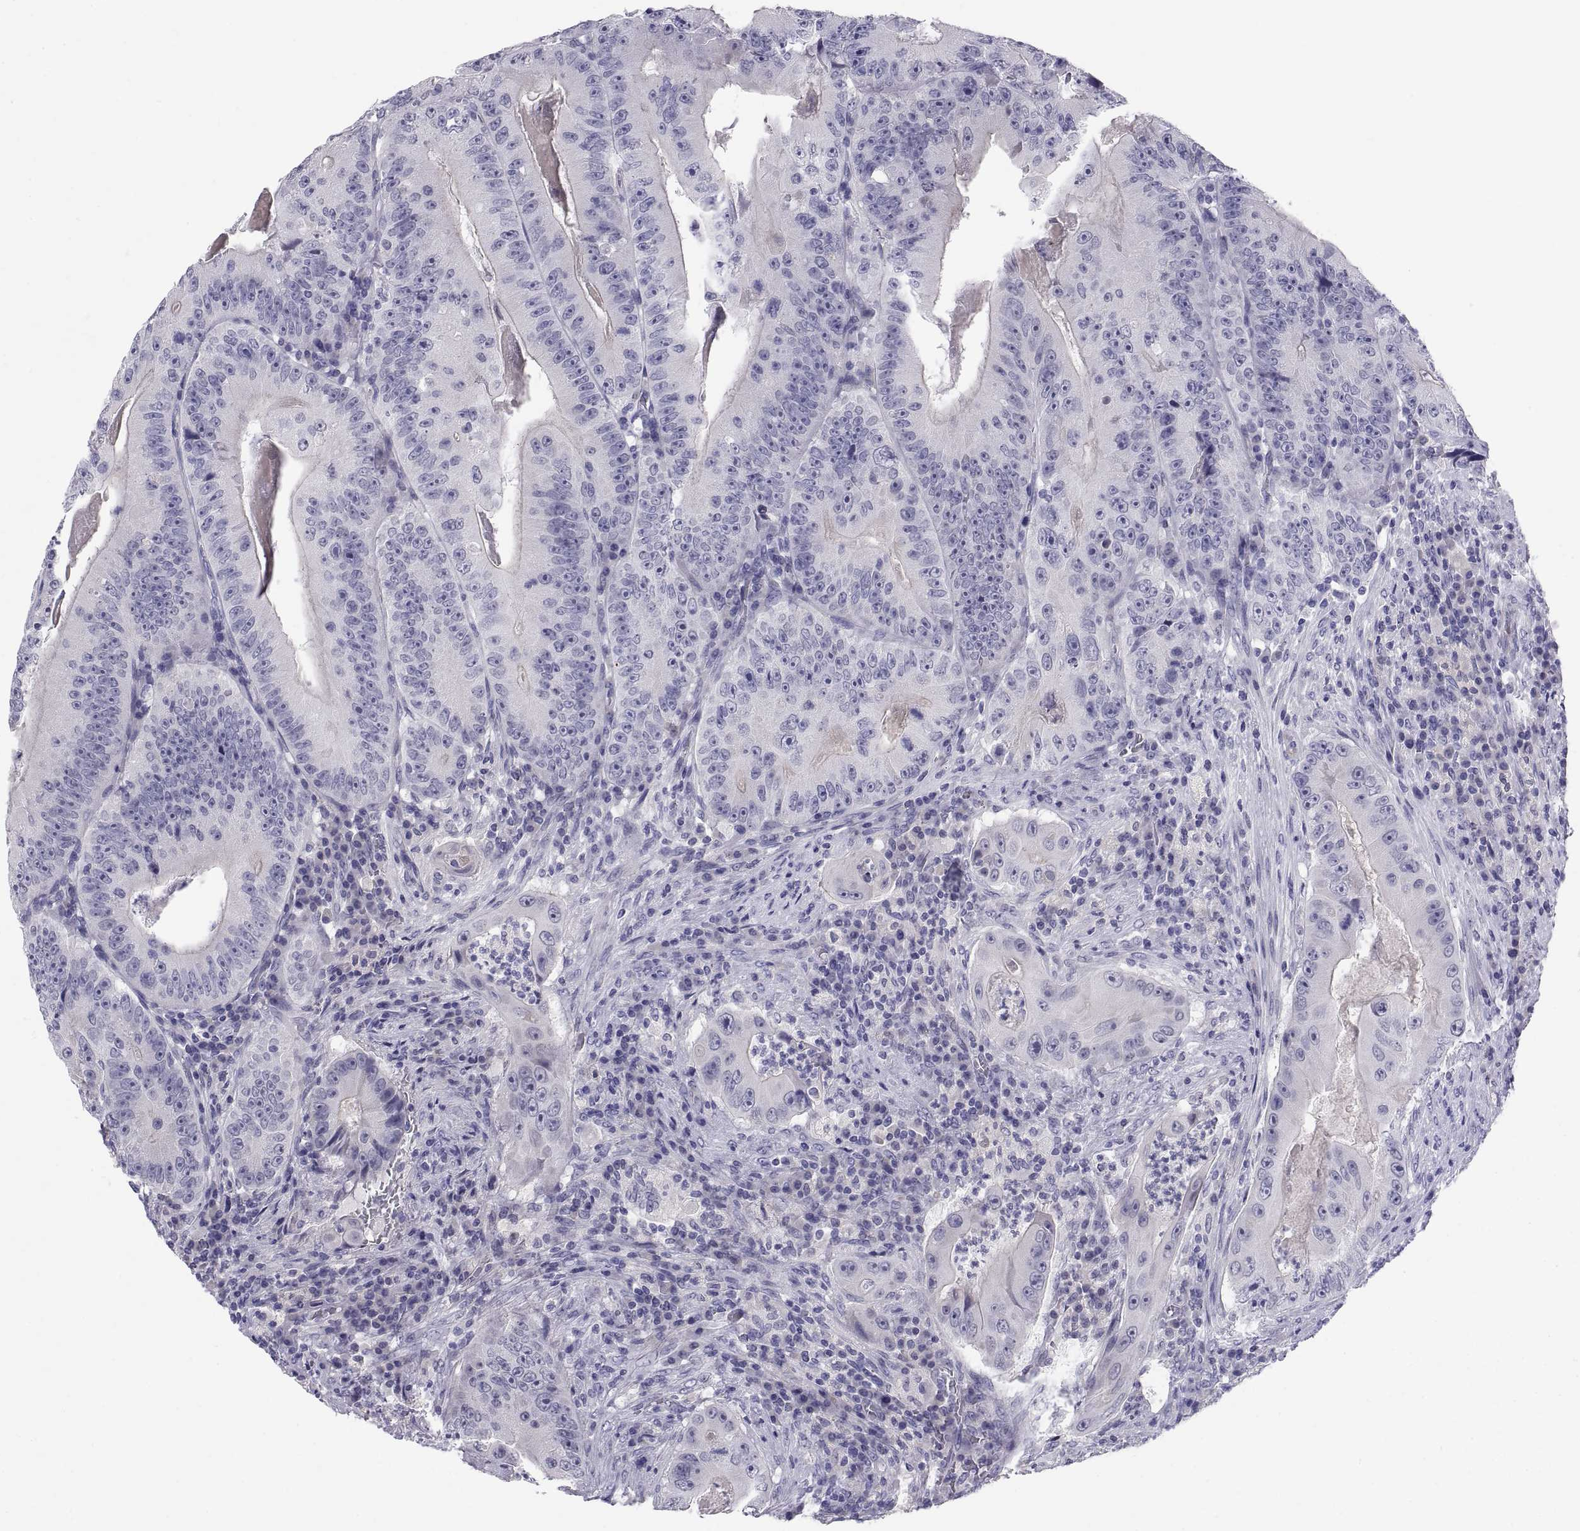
{"staining": {"intensity": "negative", "quantity": "none", "location": "none"}, "tissue": "colorectal cancer", "cell_type": "Tumor cells", "image_type": "cancer", "snomed": [{"axis": "morphology", "description": "Adenocarcinoma, NOS"}, {"axis": "topography", "description": "Colon"}], "caption": "The IHC histopathology image has no significant positivity in tumor cells of colorectal cancer tissue. (Brightfield microscopy of DAB (3,3'-diaminobenzidine) immunohistochemistry (IHC) at high magnification).", "gene": "TEX13A", "patient": {"sex": "female", "age": 86}}